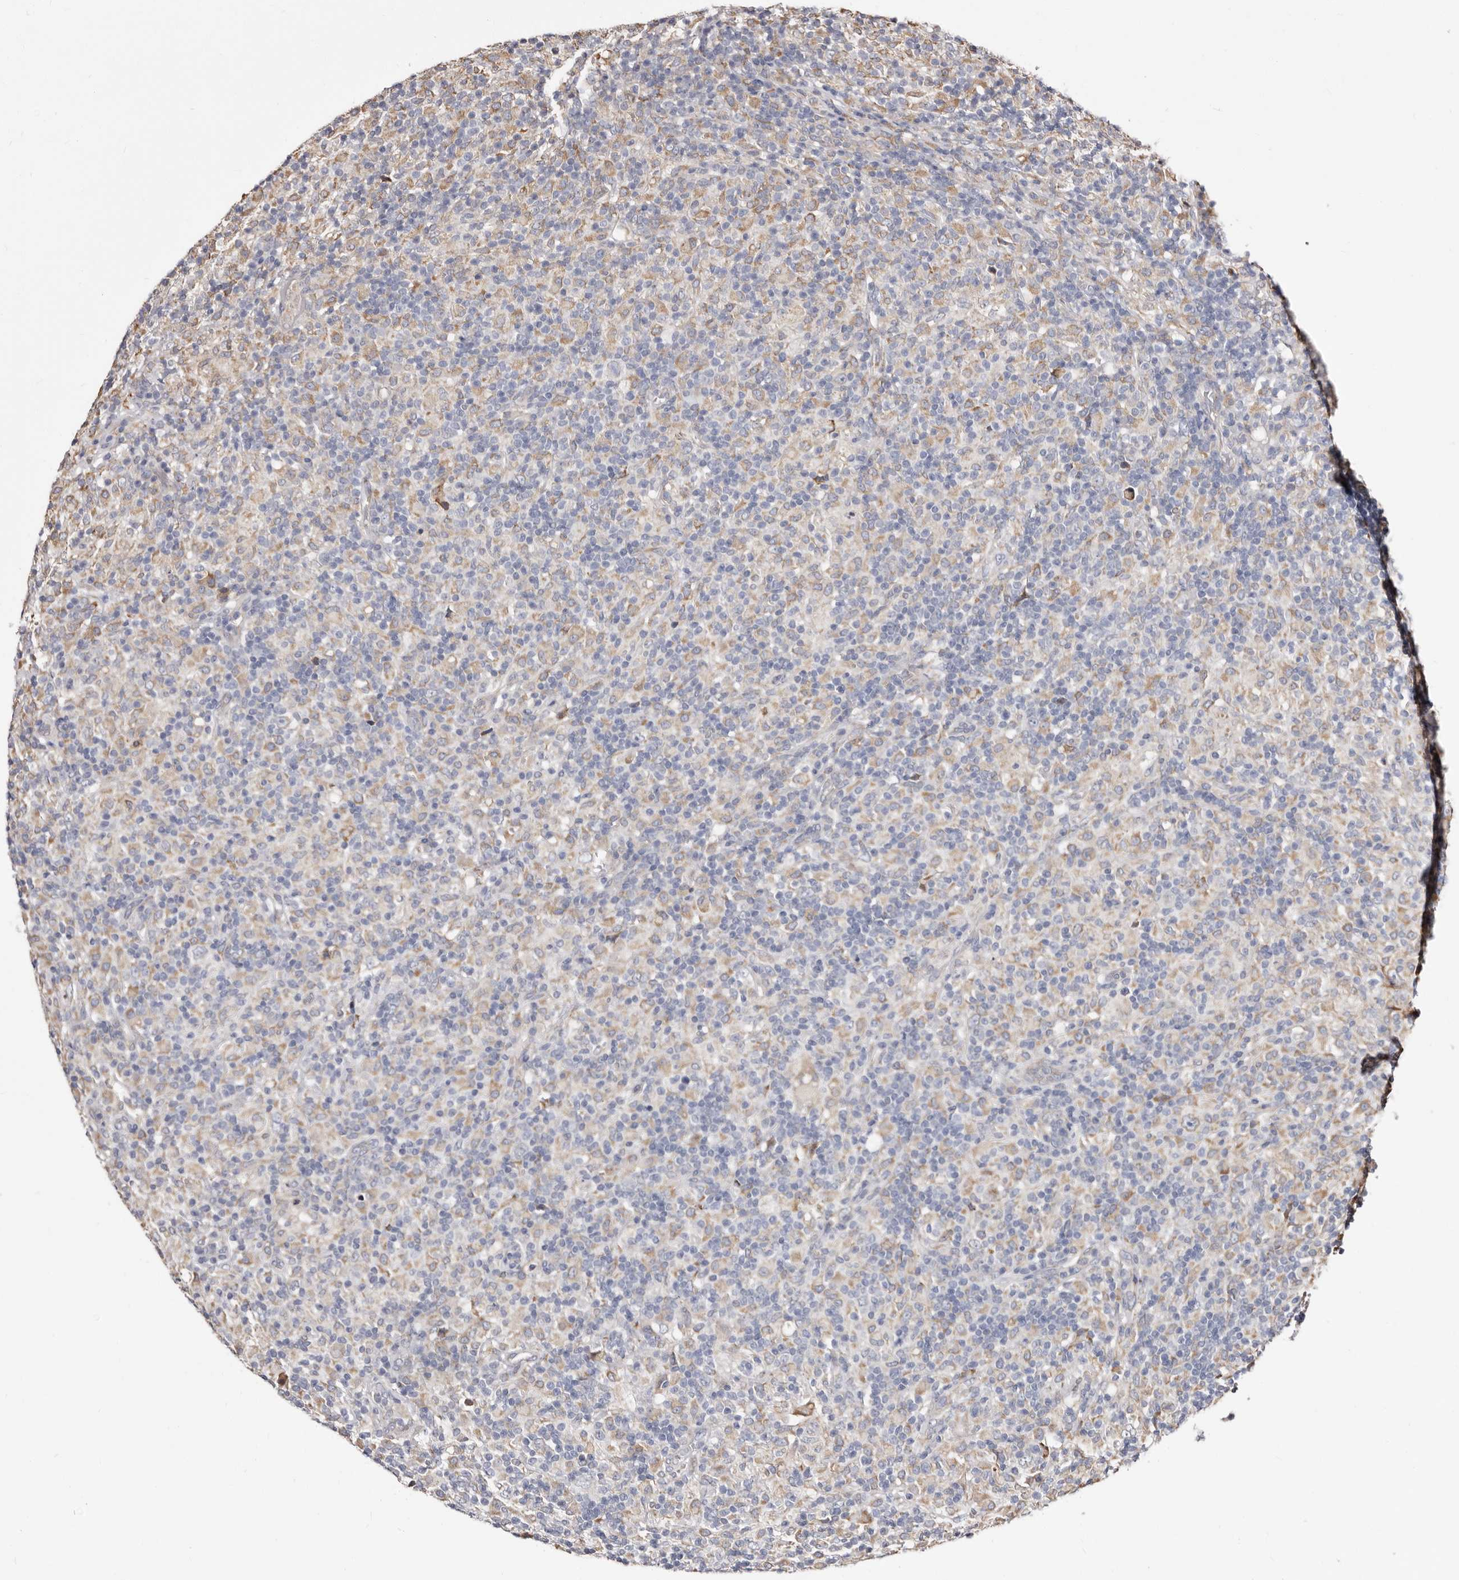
{"staining": {"intensity": "negative", "quantity": "none", "location": "none"}, "tissue": "lymphoma", "cell_type": "Tumor cells", "image_type": "cancer", "snomed": [{"axis": "morphology", "description": "Hodgkin's disease, NOS"}, {"axis": "topography", "description": "Lymph node"}], "caption": "This is a image of IHC staining of Hodgkin's disease, which shows no staining in tumor cells.", "gene": "ACBD6", "patient": {"sex": "male", "age": 70}}